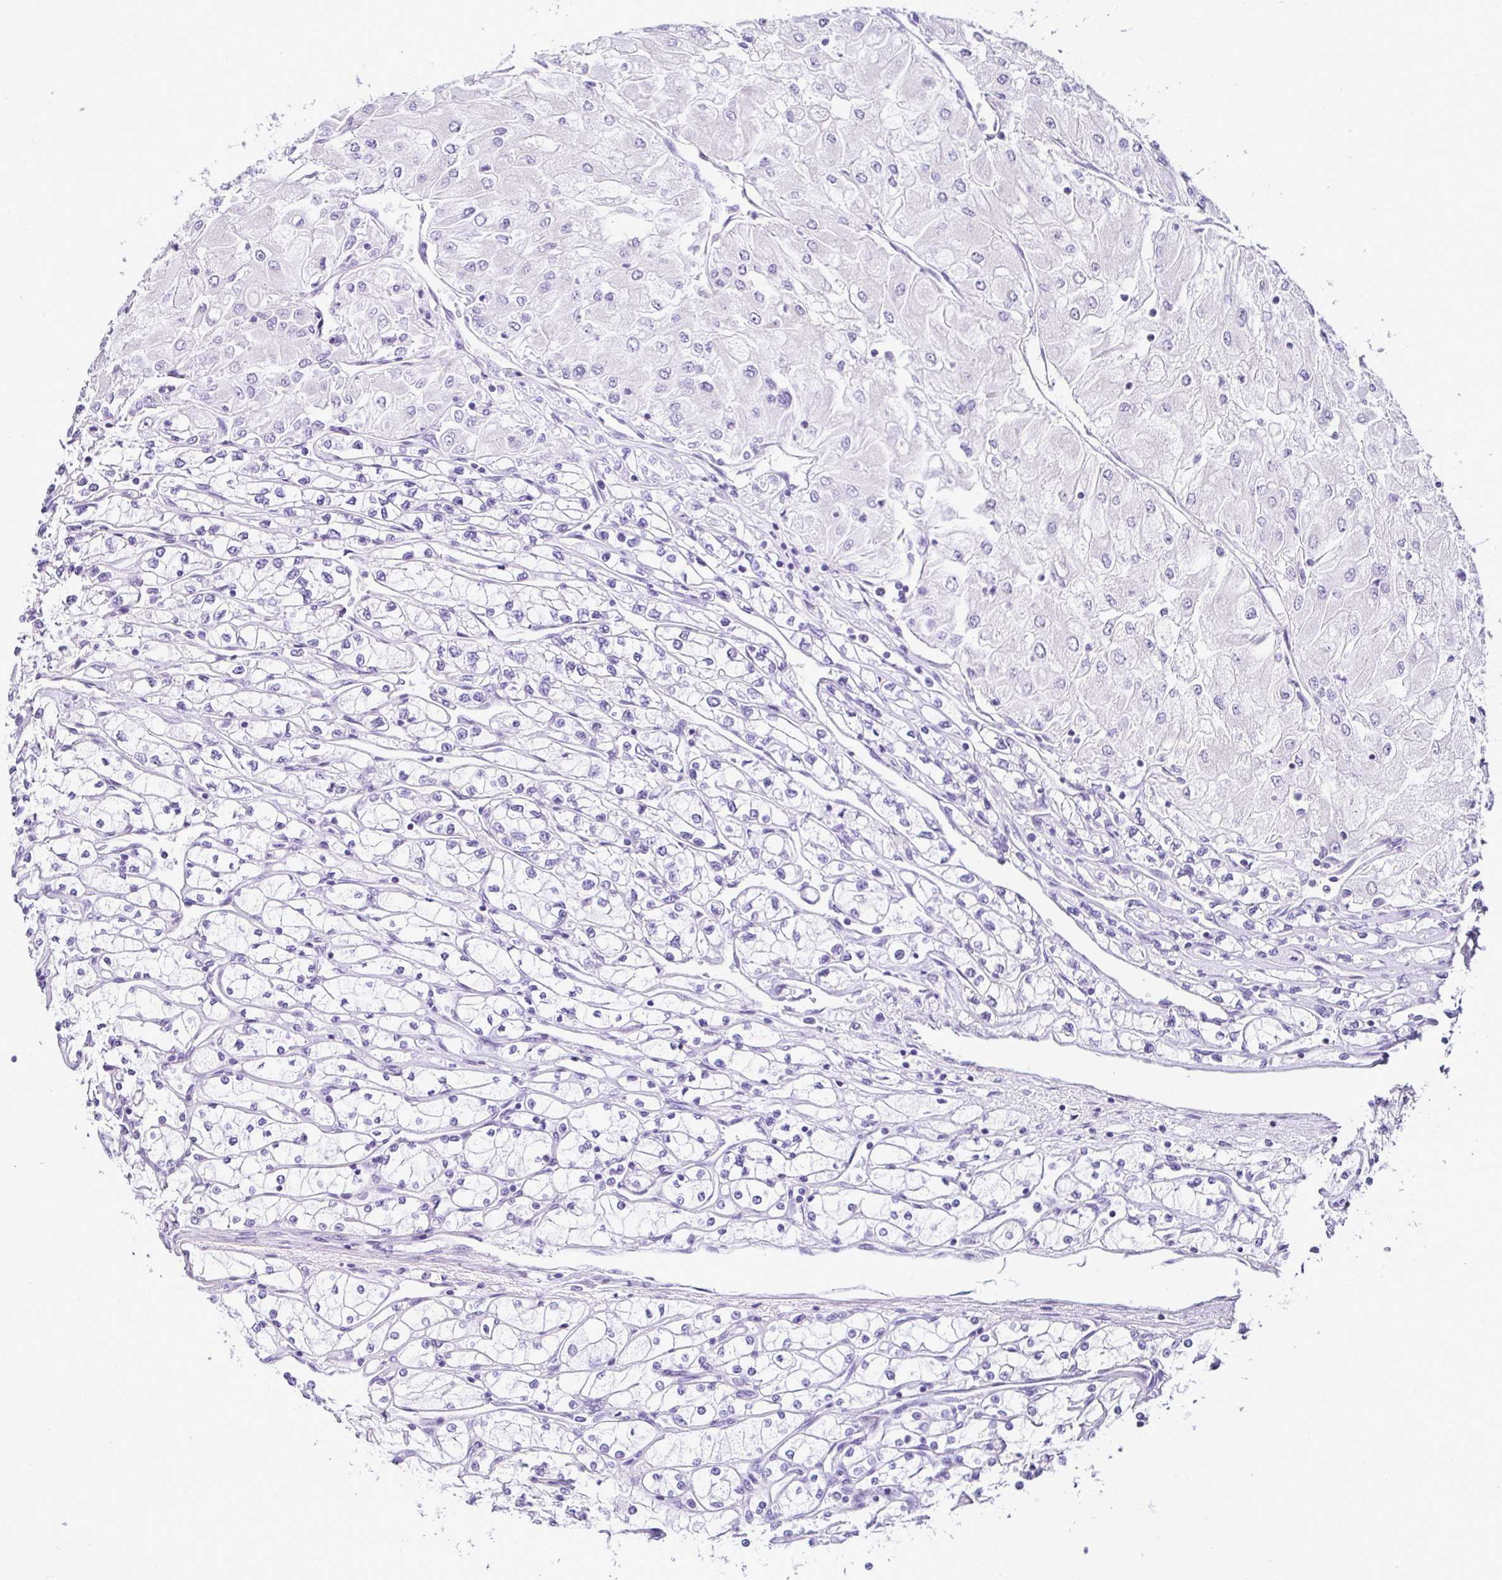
{"staining": {"intensity": "negative", "quantity": "none", "location": "none"}, "tissue": "renal cancer", "cell_type": "Tumor cells", "image_type": "cancer", "snomed": [{"axis": "morphology", "description": "Adenocarcinoma, NOS"}, {"axis": "topography", "description": "Kidney"}], "caption": "IHC micrograph of adenocarcinoma (renal) stained for a protein (brown), which reveals no staining in tumor cells.", "gene": "SERPINB3", "patient": {"sex": "male", "age": 80}}